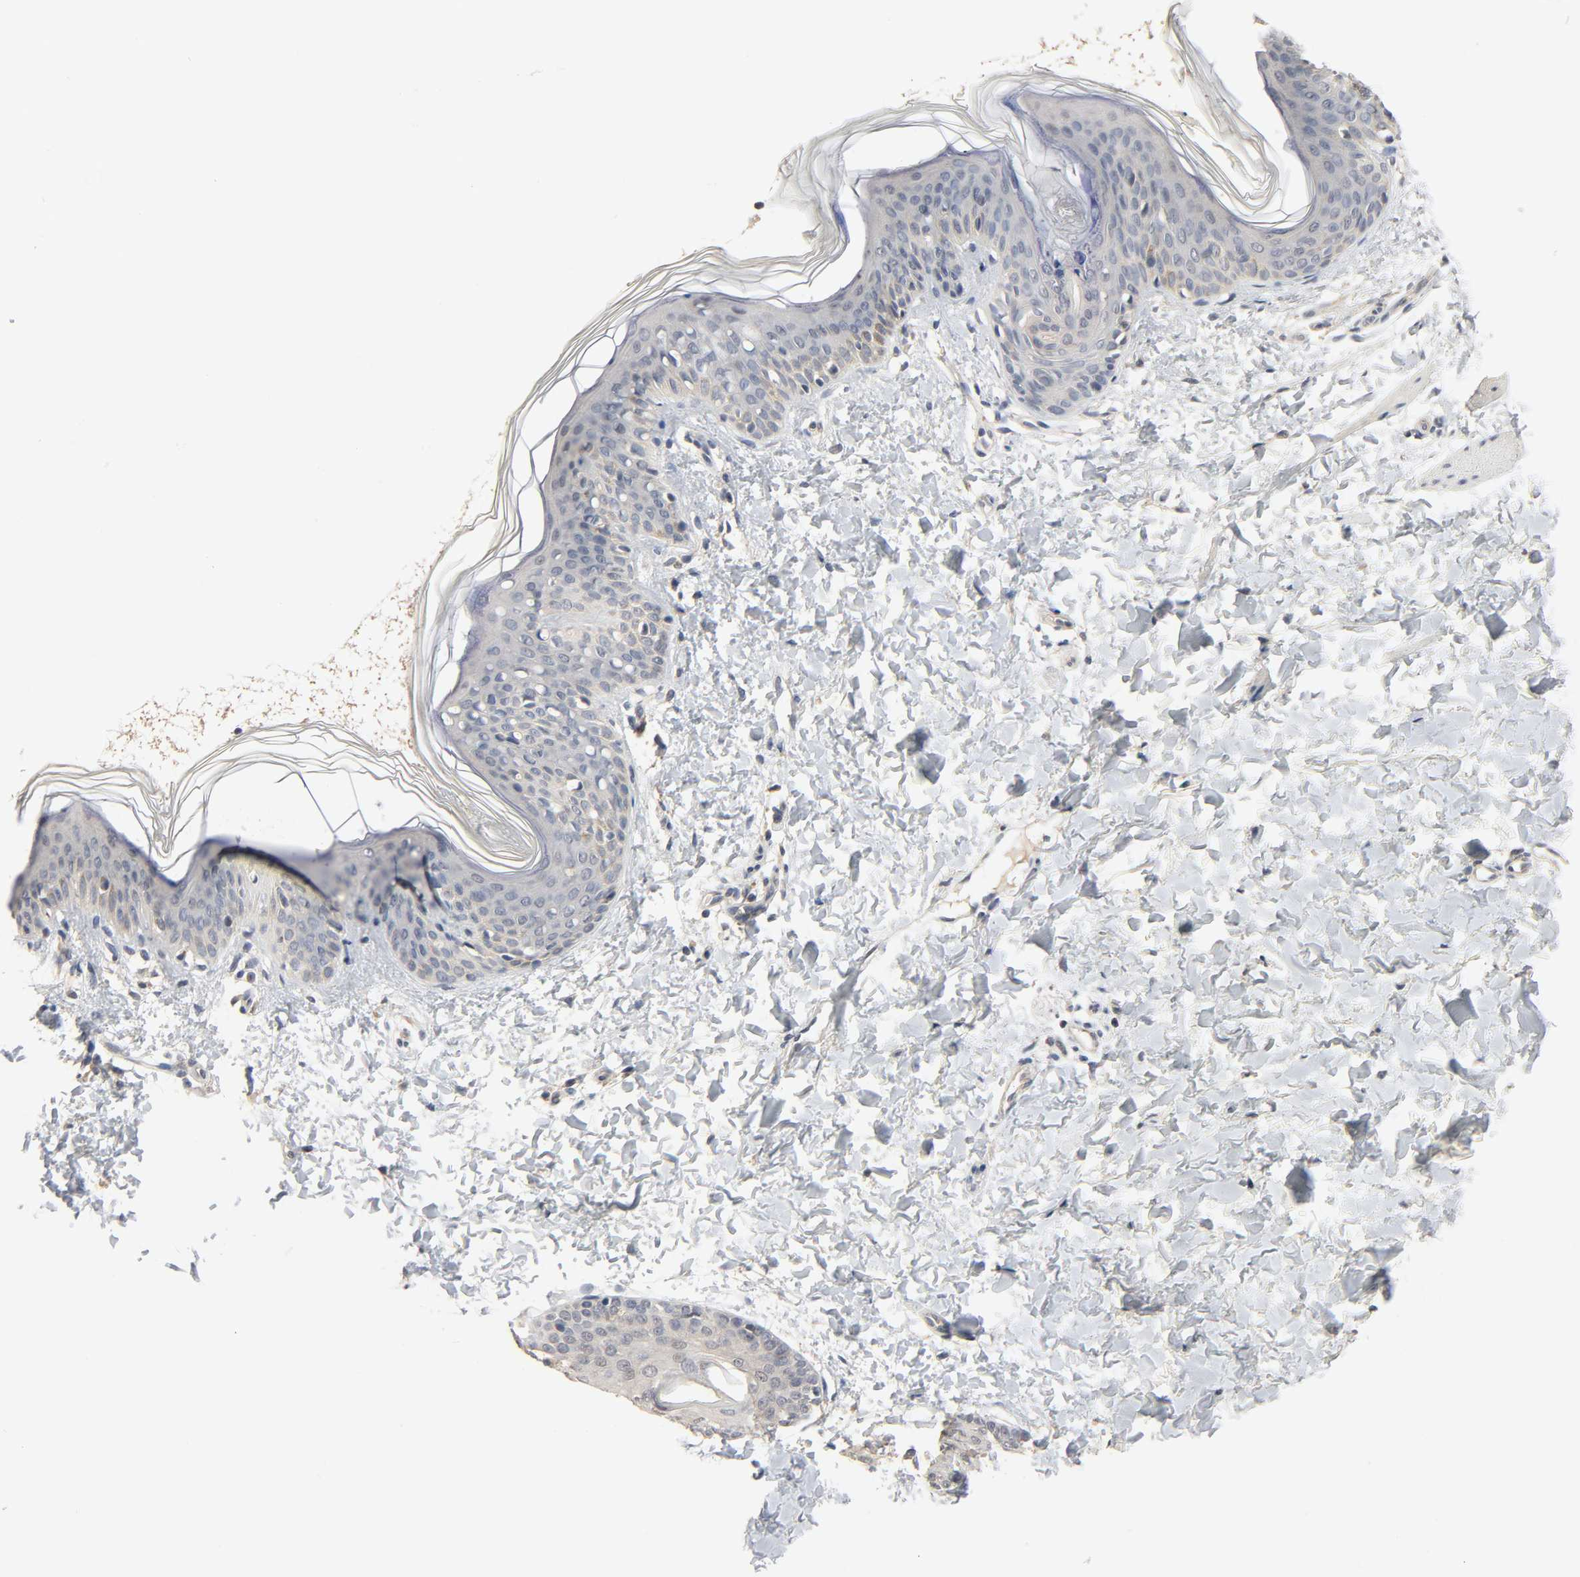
{"staining": {"intensity": "negative", "quantity": "none", "location": "none"}, "tissue": "skin", "cell_type": "Fibroblasts", "image_type": "normal", "snomed": [{"axis": "morphology", "description": "Normal tissue, NOS"}, {"axis": "topography", "description": "Skin"}], "caption": "High power microscopy micrograph of an immunohistochemistry (IHC) histopathology image of benign skin, revealing no significant expression in fibroblasts.", "gene": "MAGEA8", "patient": {"sex": "female", "age": 4}}